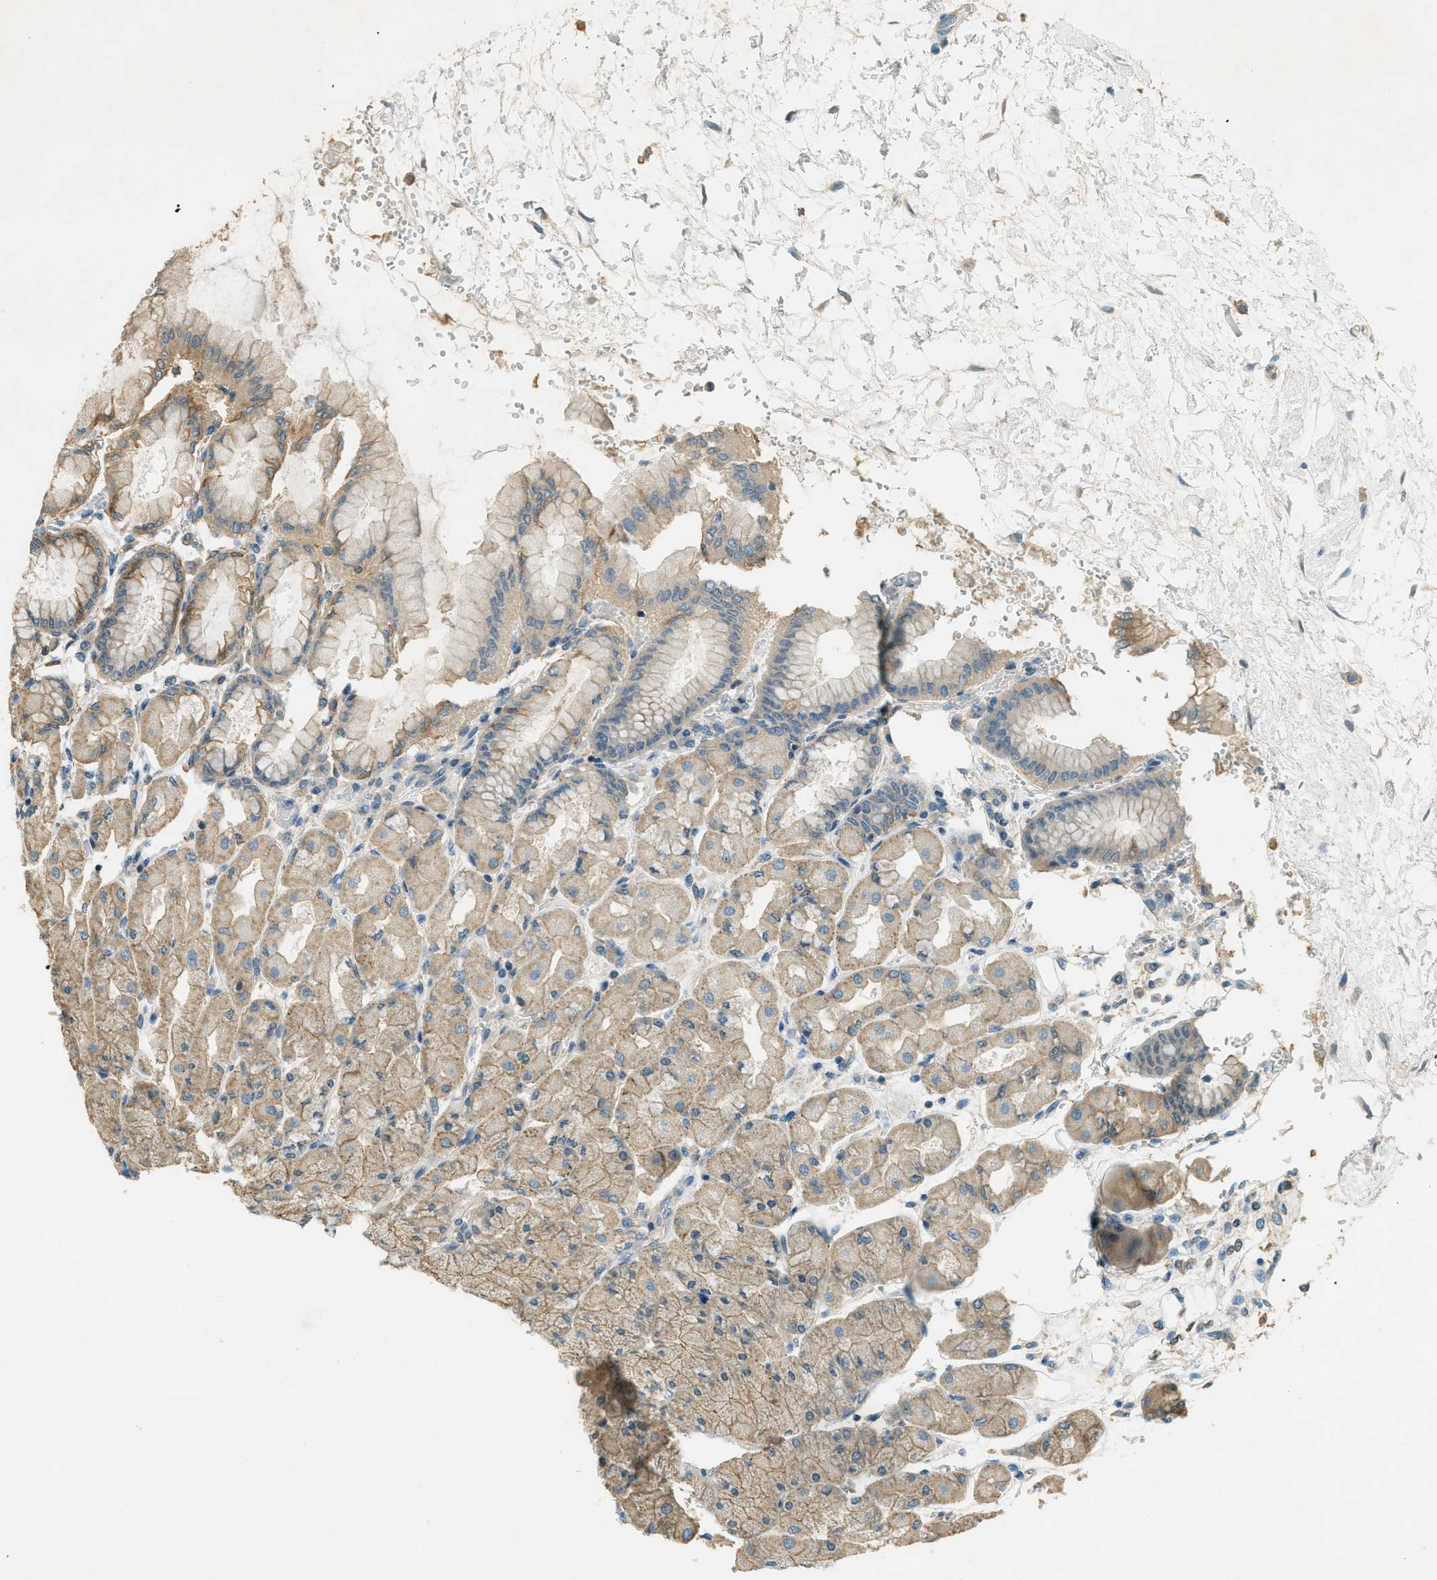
{"staining": {"intensity": "weak", "quantity": ">75%", "location": "cytoplasmic/membranous"}, "tissue": "stomach", "cell_type": "Glandular cells", "image_type": "normal", "snomed": [{"axis": "morphology", "description": "Normal tissue, NOS"}, {"axis": "topography", "description": "Stomach, upper"}], "caption": "Glandular cells demonstrate weak cytoplasmic/membranous positivity in about >75% of cells in unremarkable stomach. The staining is performed using DAB brown chromogen to label protein expression. The nuclei are counter-stained blue using hematoxylin.", "gene": "NUDT4B", "patient": {"sex": "female", "age": 56}}